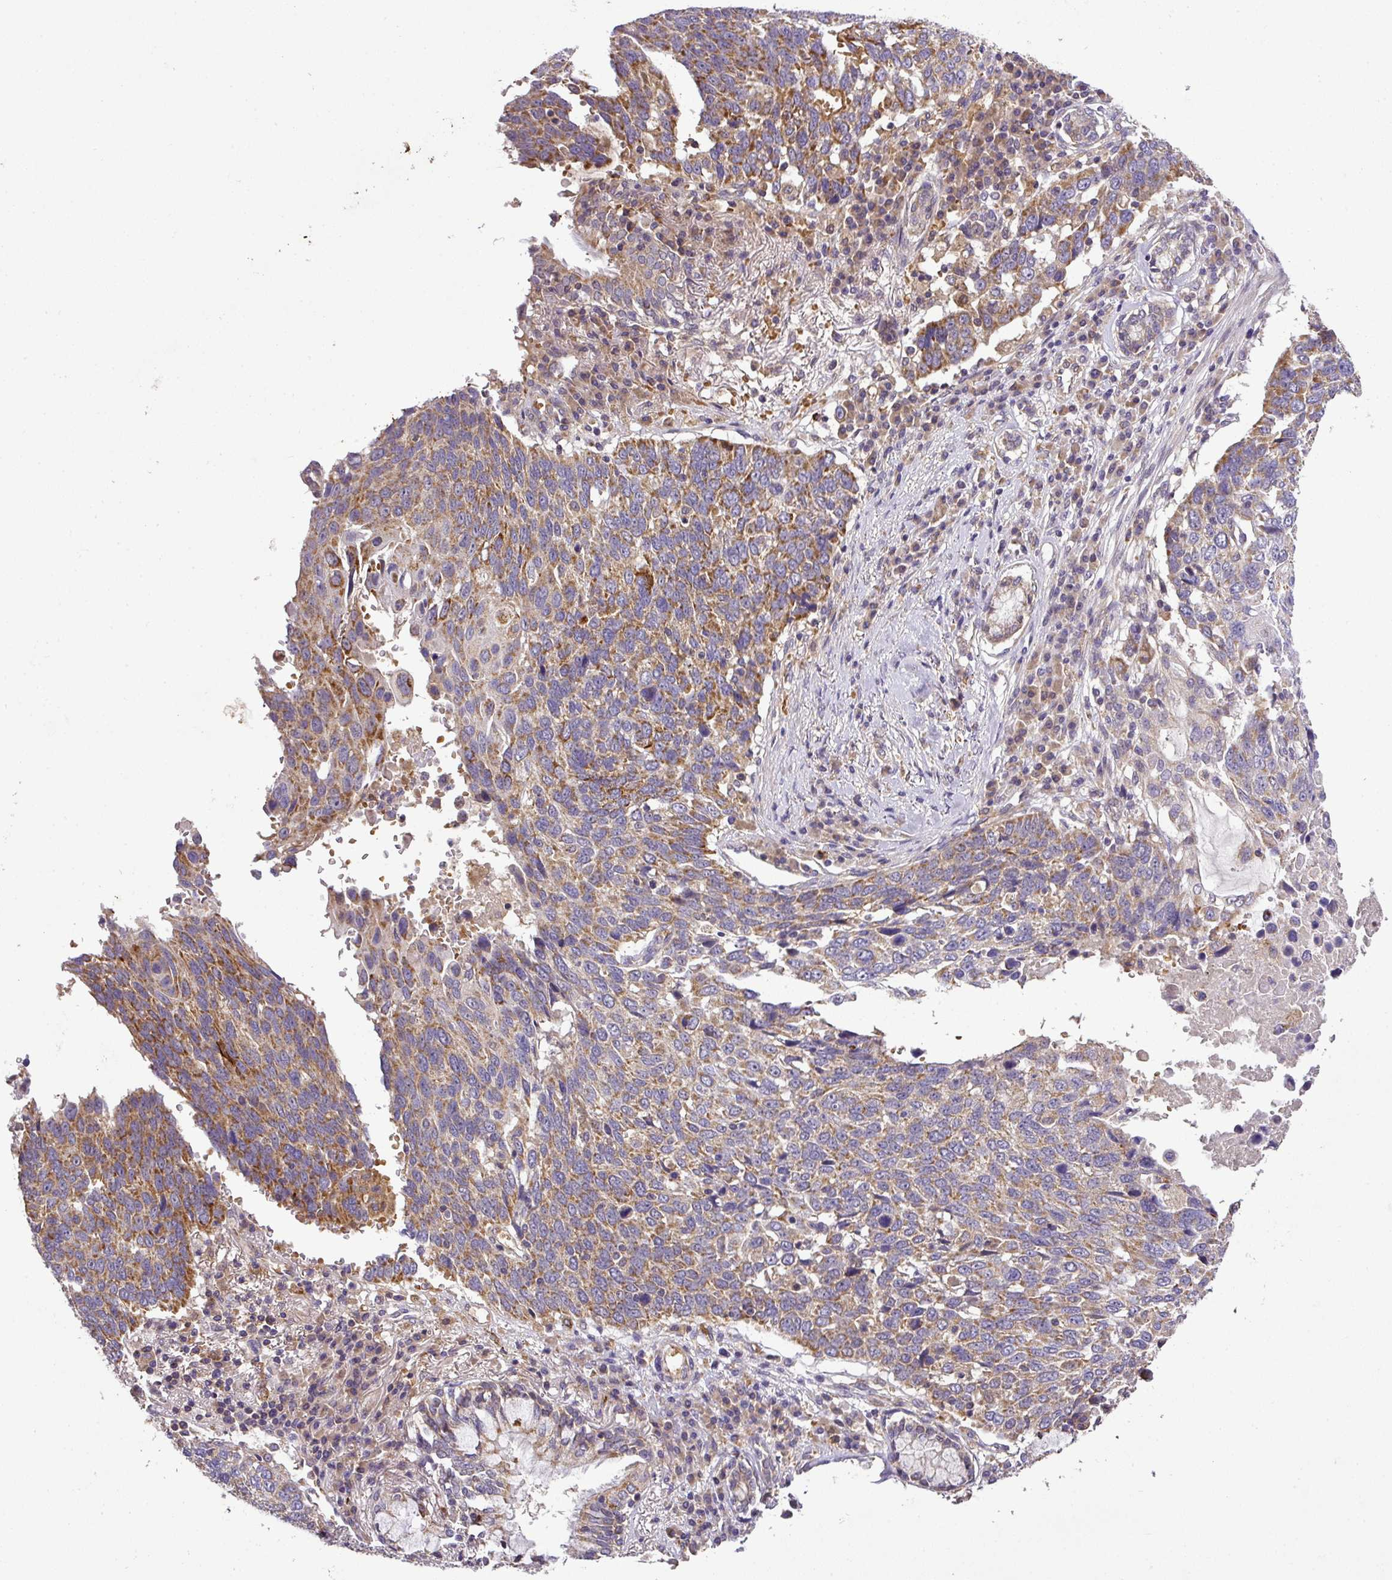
{"staining": {"intensity": "moderate", "quantity": ">75%", "location": "cytoplasmic/membranous"}, "tissue": "lung cancer", "cell_type": "Tumor cells", "image_type": "cancer", "snomed": [{"axis": "morphology", "description": "Squamous cell carcinoma, NOS"}, {"axis": "topography", "description": "Lung"}], "caption": "Protein staining displays moderate cytoplasmic/membranous staining in approximately >75% of tumor cells in squamous cell carcinoma (lung).", "gene": "ZNF513", "patient": {"sex": "male", "age": 66}}